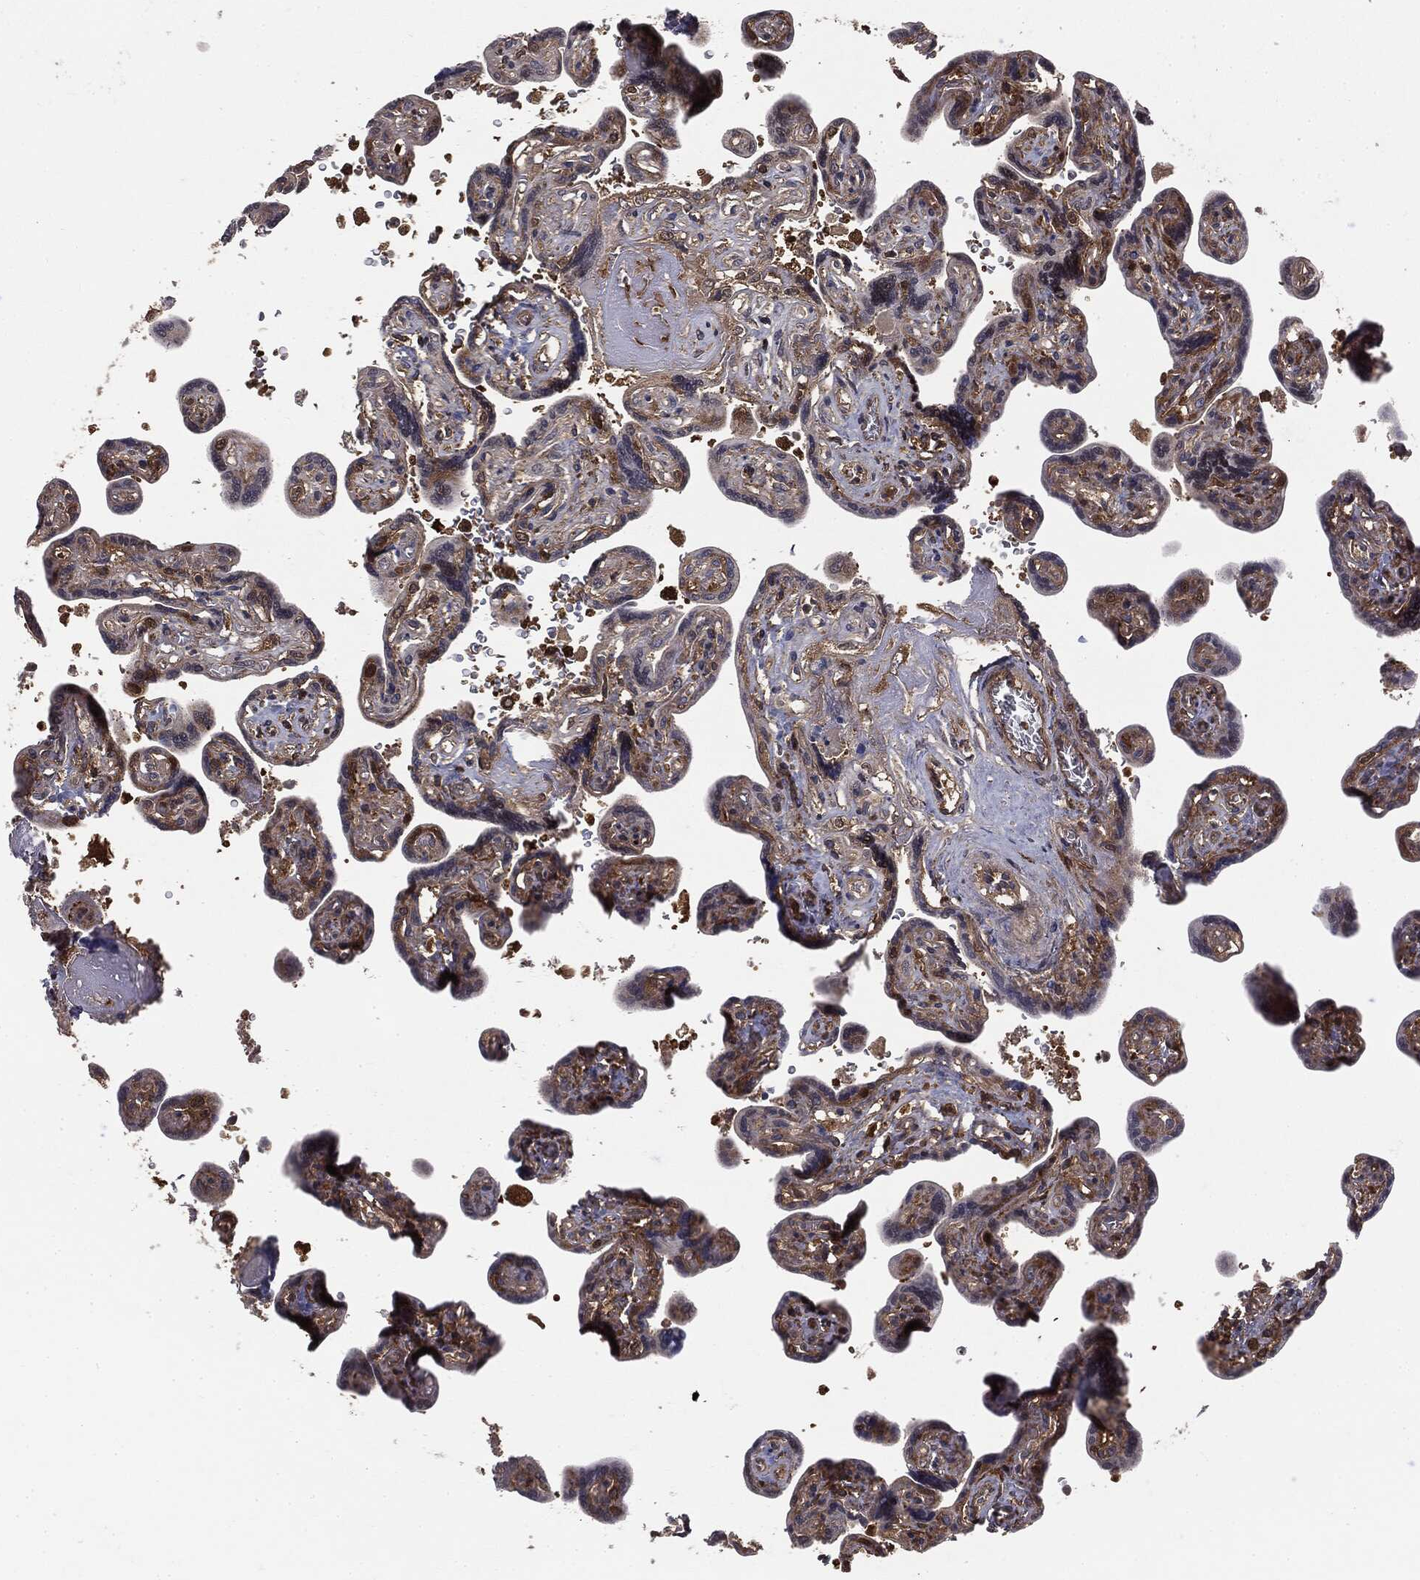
{"staining": {"intensity": "weak", "quantity": ">75%", "location": "cytoplasmic/membranous"}, "tissue": "placenta", "cell_type": "Decidual cells", "image_type": "normal", "snomed": [{"axis": "morphology", "description": "Normal tissue, NOS"}, {"axis": "topography", "description": "Placenta"}], "caption": "About >75% of decidual cells in unremarkable placenta display weak cytoplasmic/membranous protein expression as visualized by brown immunohistochemical staining.", "gene": "GNB5", "patient": {"sex": "female", "age": 32}}